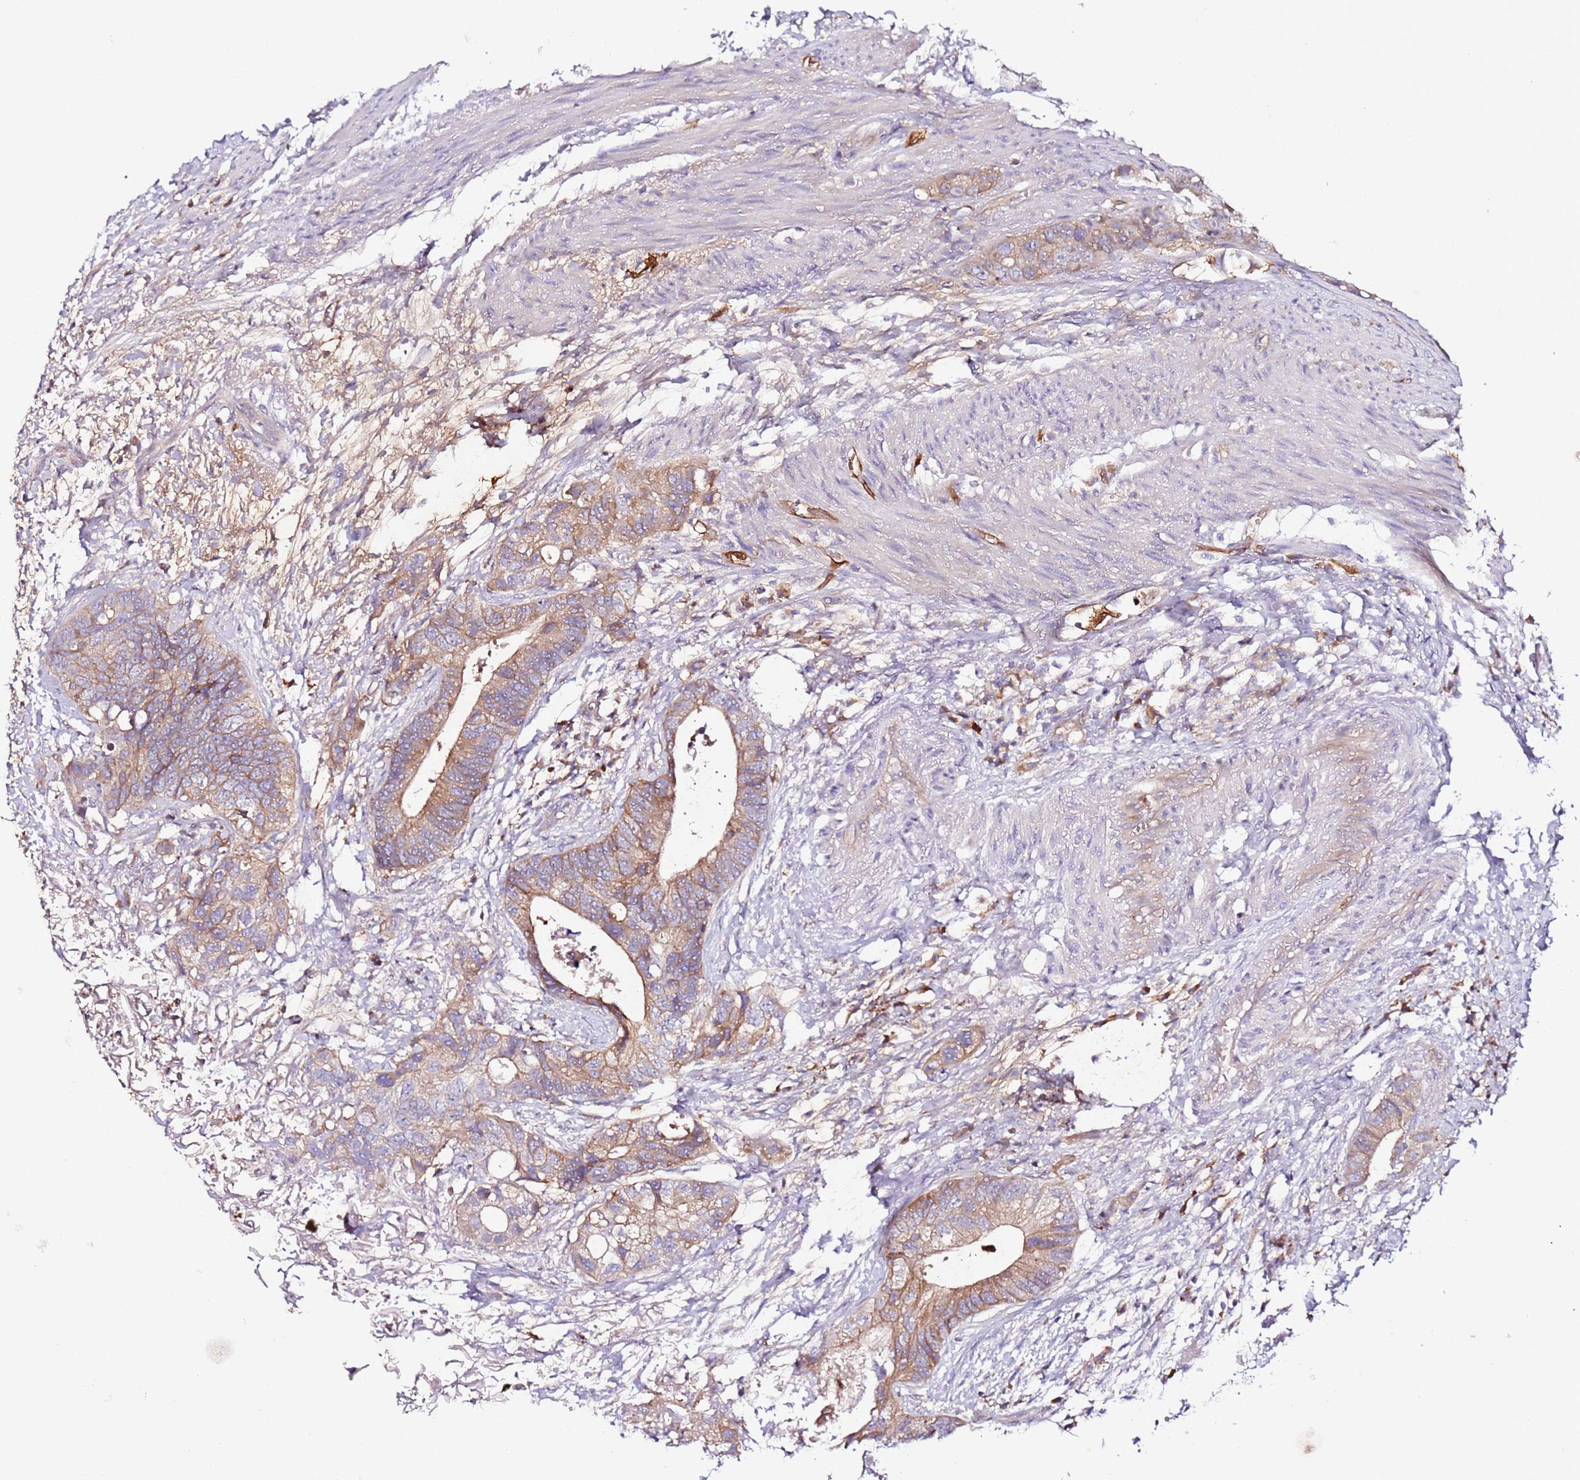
{"staining": {"intensity": "moderate", "quantity": ">75%", "location": "cytoplasmic/membranous"}, "tissue": "colorectal cancer", "cell_type": "Tumor cells", "image_type": "cancer", "snomed": [{"axis": "morphology", "description": "Adenocarcinoma, NOS"}, {"axis": "topography", "description": "Colon"}], "caption": "The image exhibits staining of colorectal adenocarcinoma, revealing moderate cytoplasmic/membranous protein staining (brown color) within tumor cells. Nuclei are stained in blue.", "gene": "FLVCR1", "patient": {"sex": "female", "age": 57}}